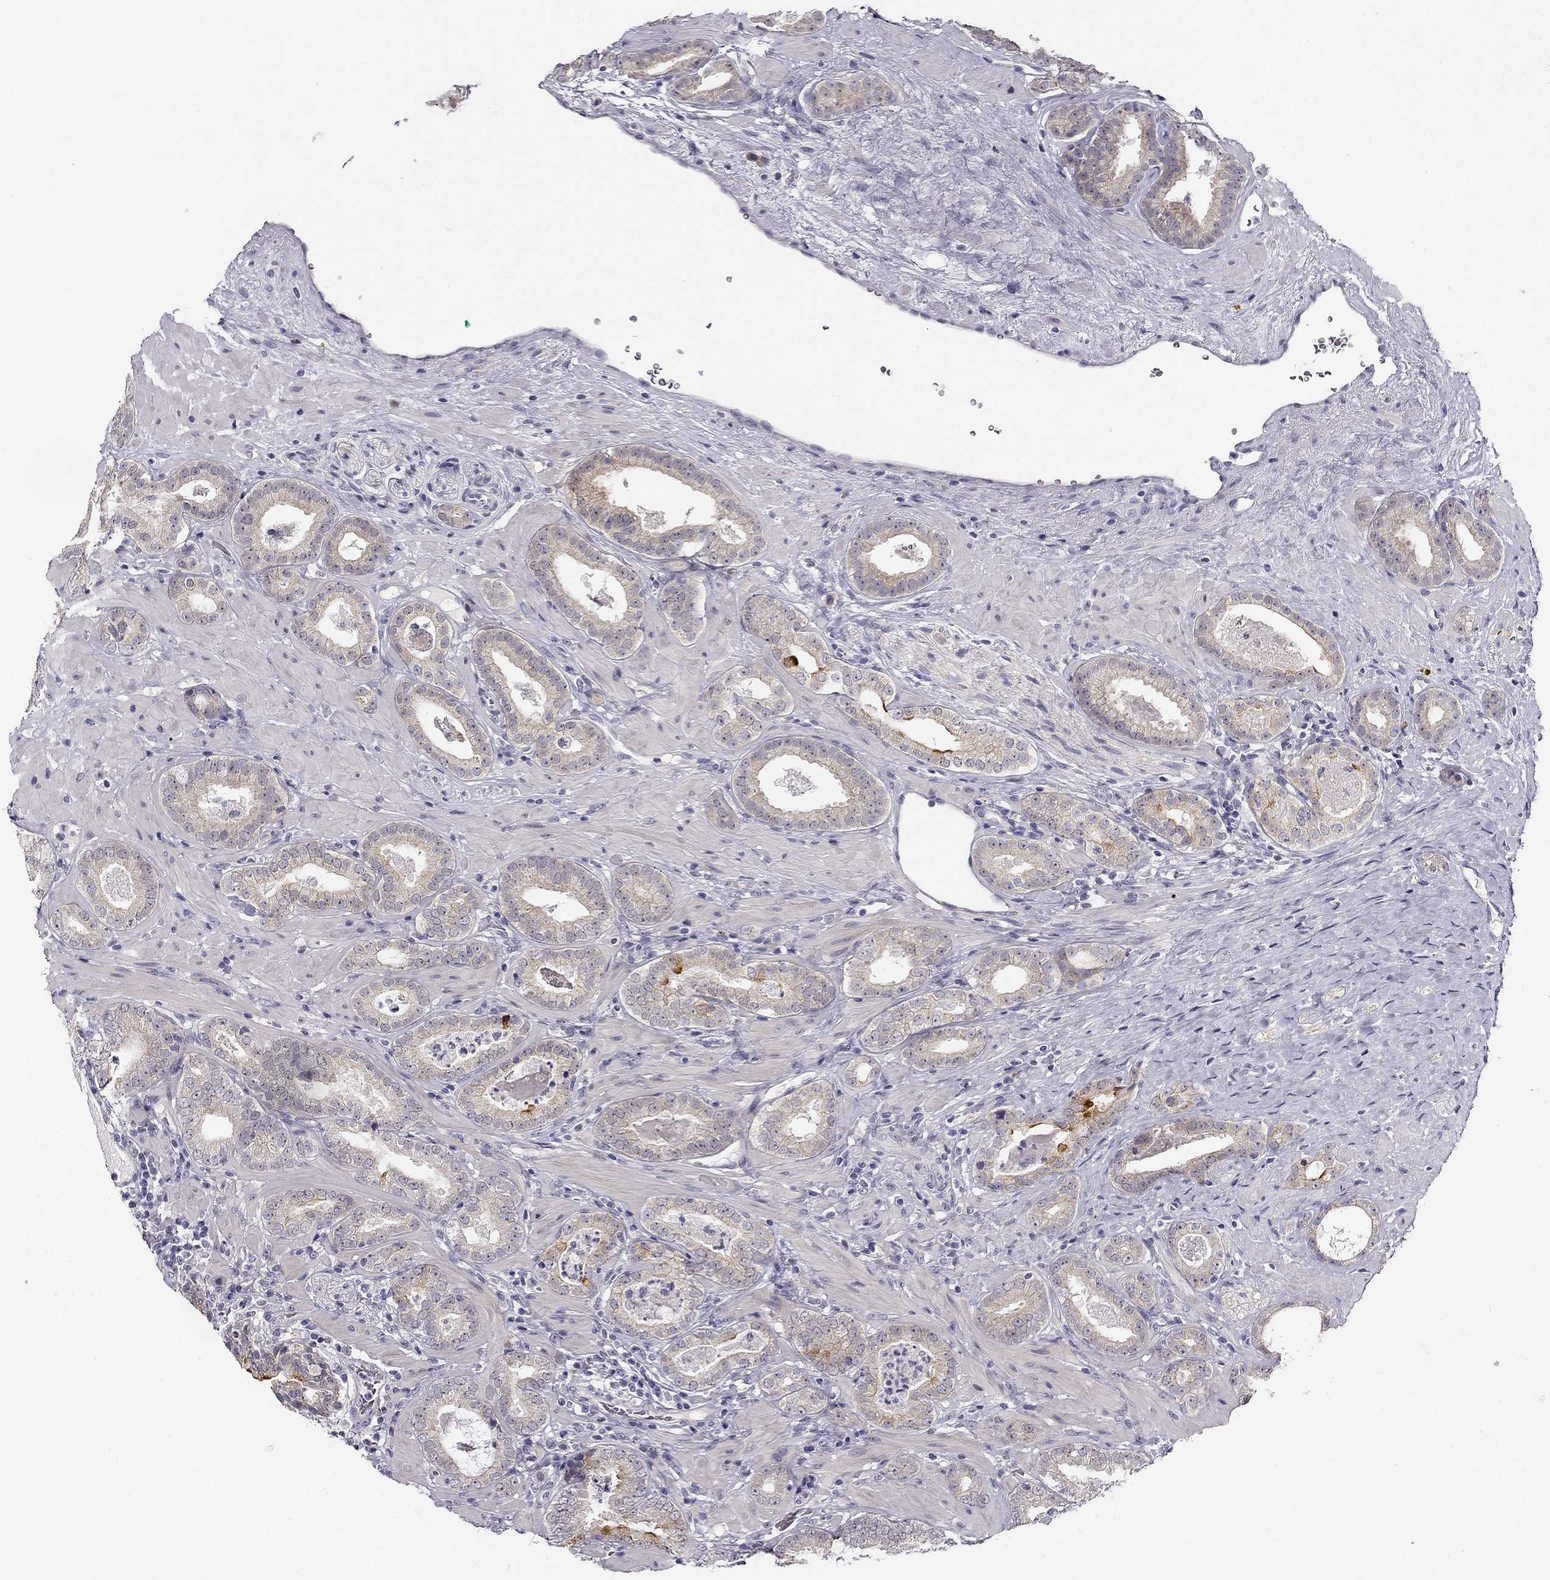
{"staining": {"intensity": "strong", "quantity": "<25%", "location": "cytoplasmic/membranous"}, "tissue": "prostate cancer", "cell_type": "Tumor cells", "image_type": "cancer", "snomed": [{"axis": "morphology", "description": "Adenocarcinoma, Low grade"}, {"axis": "topography", "description": "Prostate"}], "caption": "IHC photomicrograph of neoplastic tissue: prostate cancer stained using immunohistochemistry (IHC) shows medium levels of strong protein expression localized specifically in the cytoplasmic/membranous of tumor cells, appearing as a cytoplasmic/membranous brown color.", "gene": "CNR1", "patient": {"sex": "male", "age": 60}}